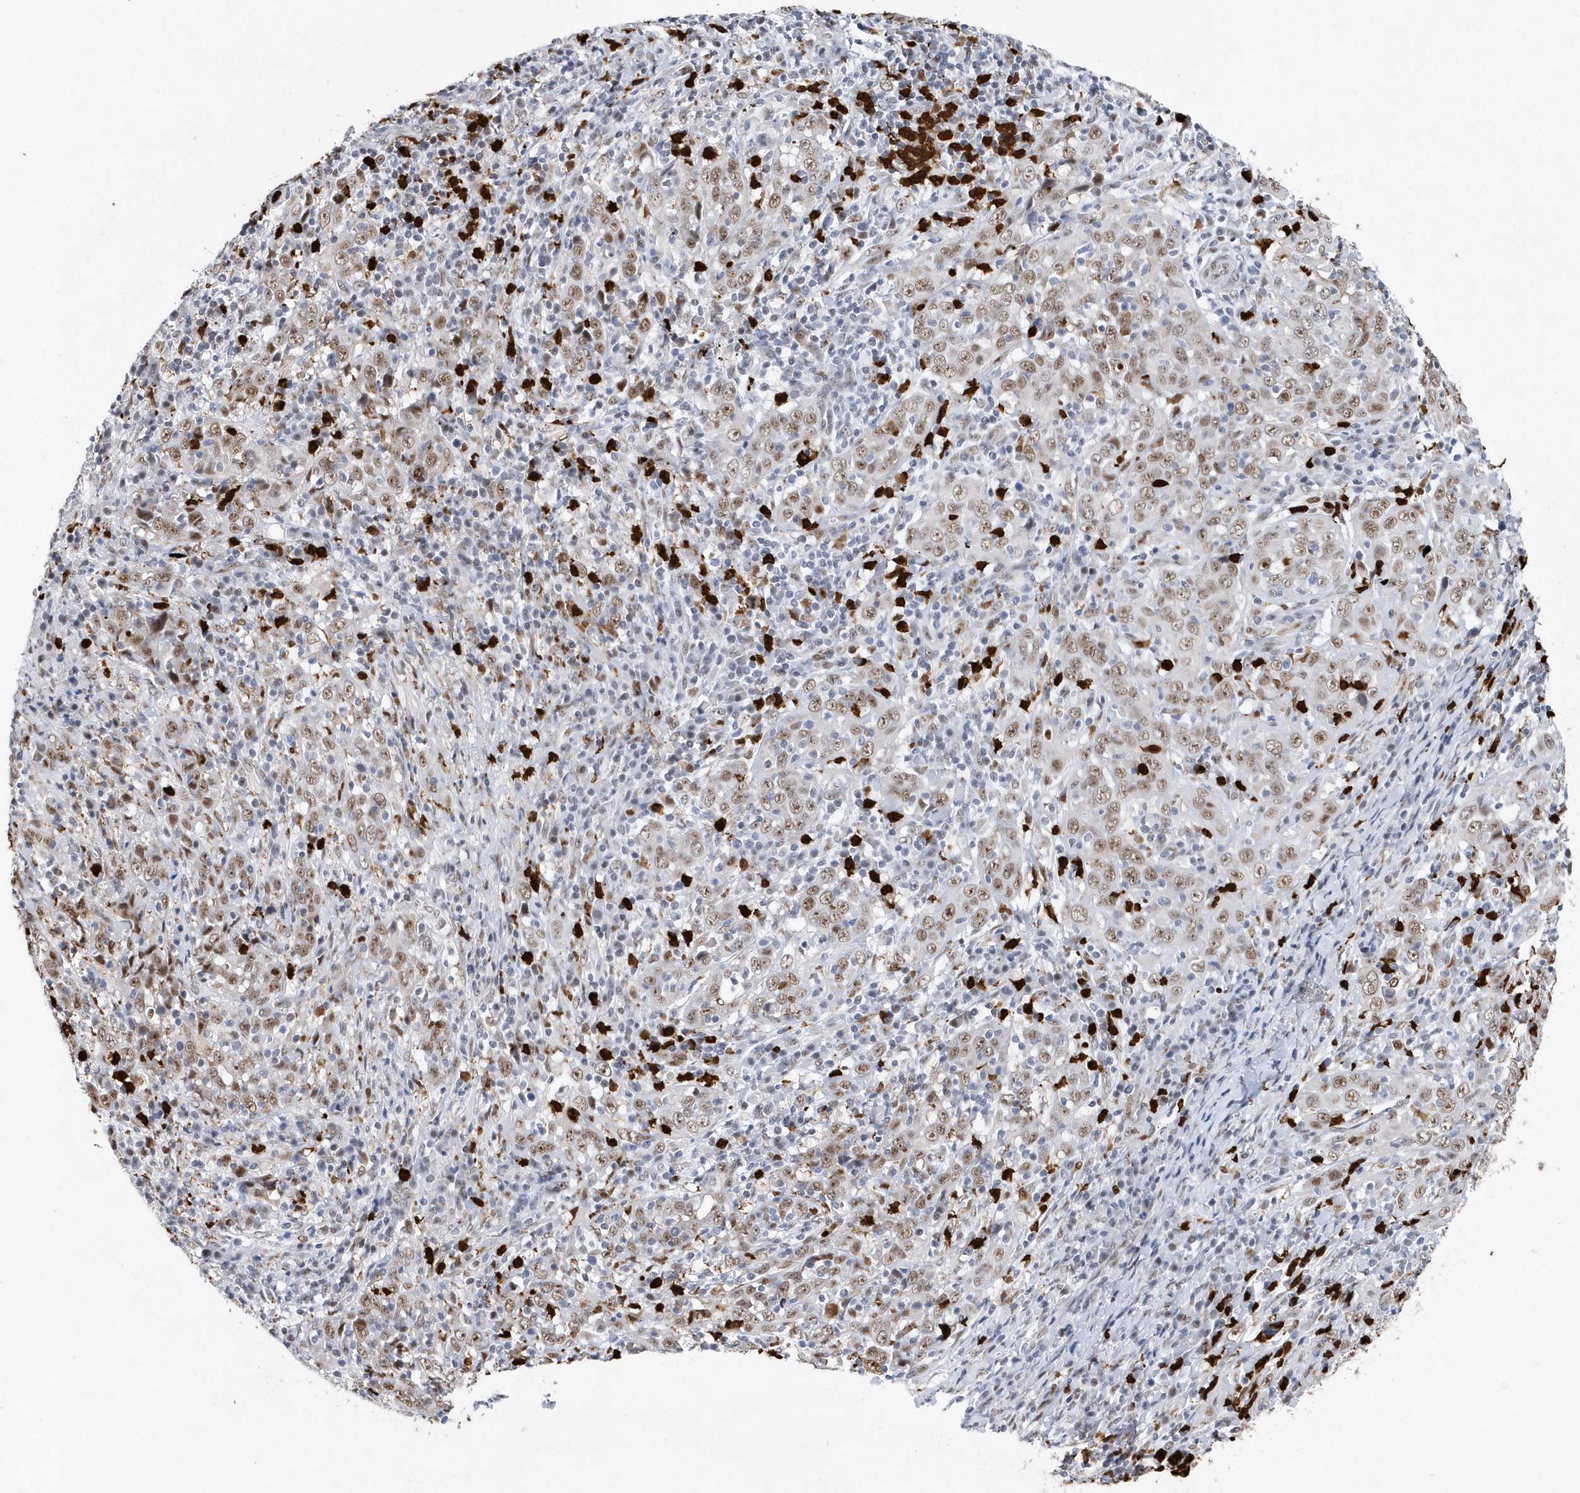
{"staining": {"intensity": "moderate", "quantity": ">75%", "location": "nuclear"}, "tissue": "cervical cancer", "cell_type": "Tumor cells", "image_type": "cancer", "snomed": [{"axis": "morphology", "description": "Squamous cell carcinoma, NOS"}, {"axis": "topography", "description": "Cervix"}], "caption": "Immunohistochemistry (IHC) image of neoplastic tissue: squamous cell carcinoma (cervical) stained using IHC displays medium levels of moderate protein expression localized specifically in the nuclear of tumor cells, appearing as a nuclear brown color.", "gene": "RPP30", "patient": {"sex": "female", "age": 46}}